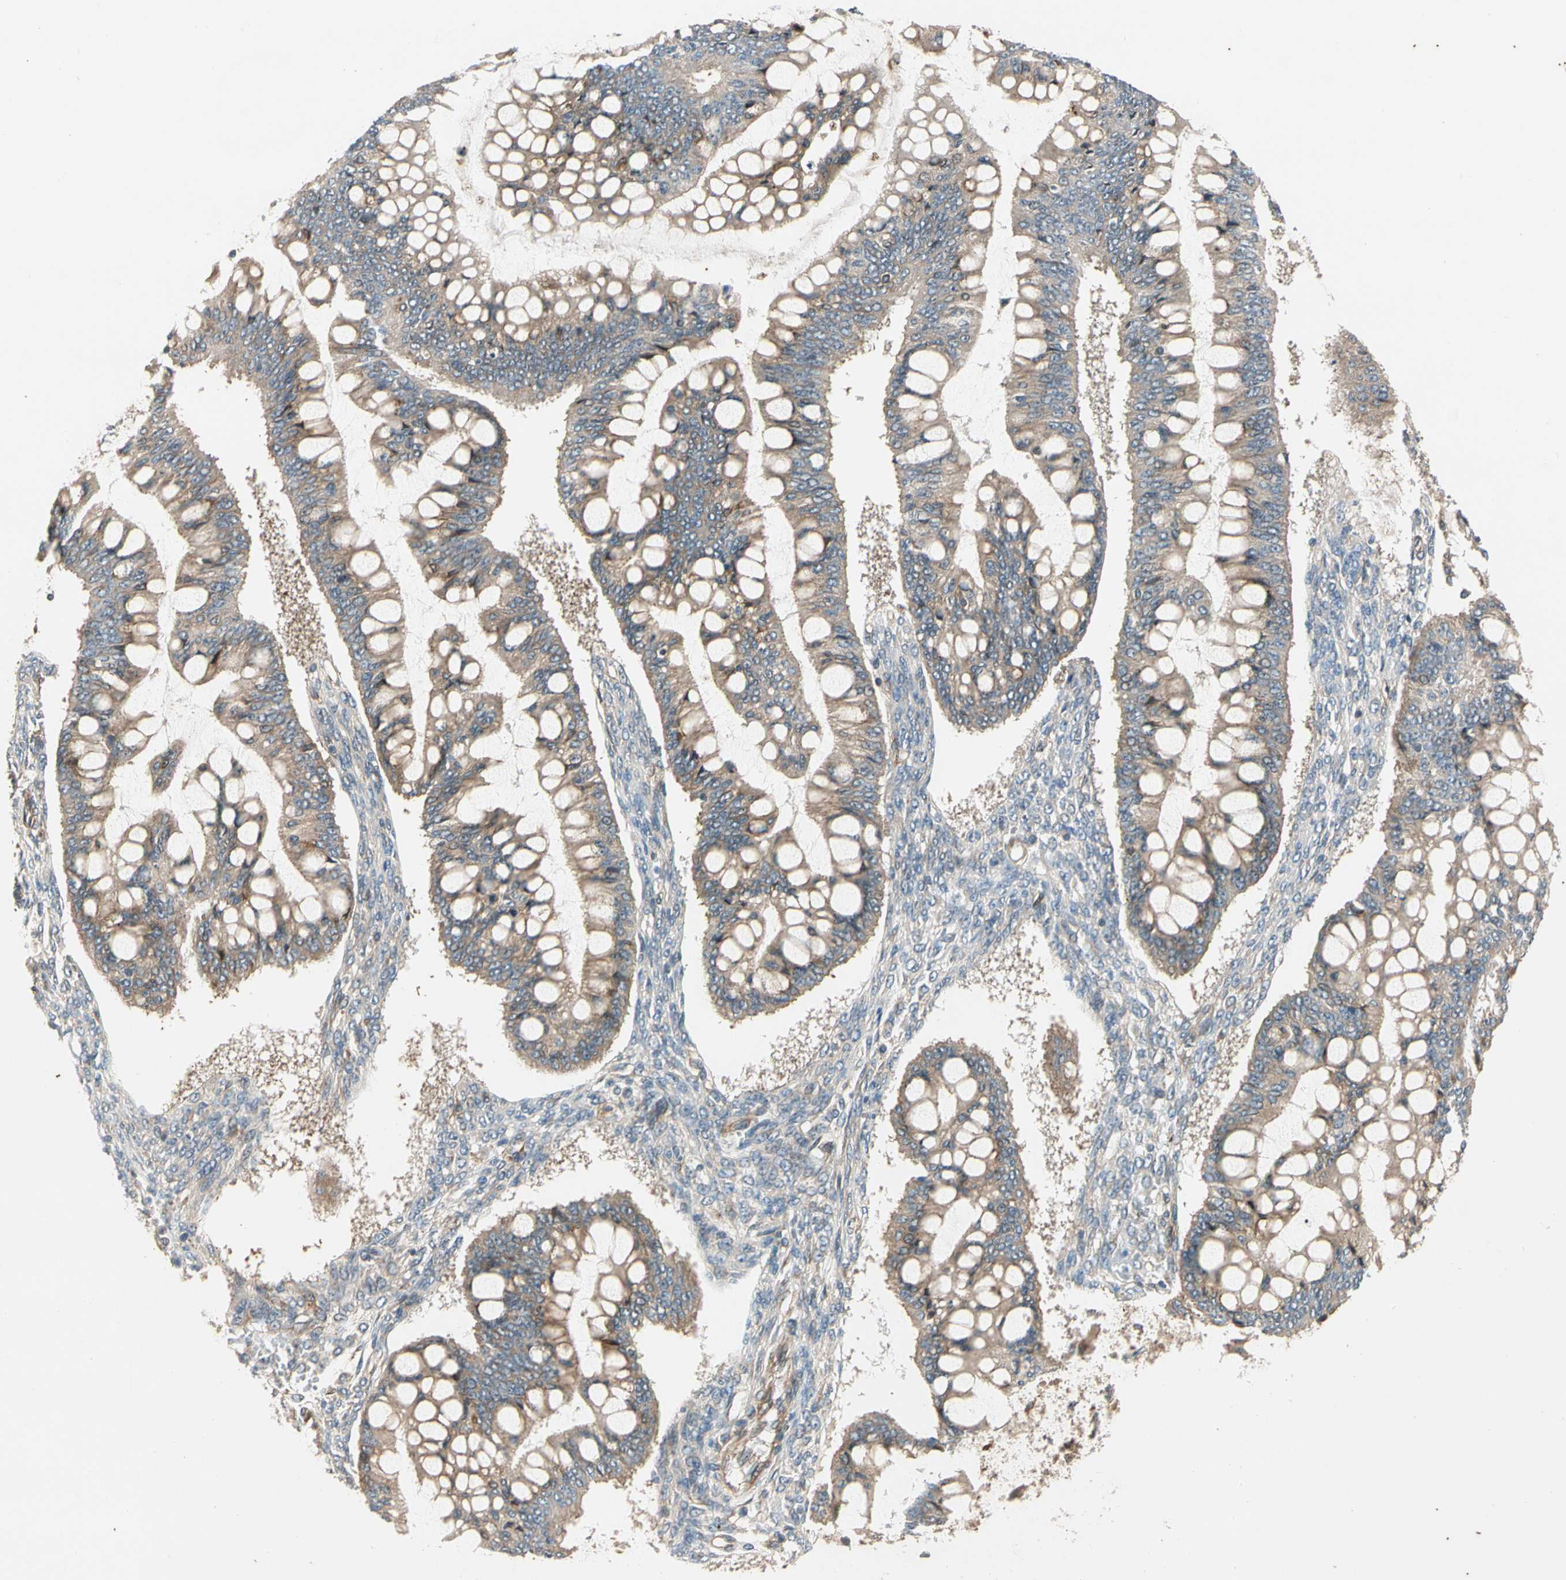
{"staining": {"intensity": "moderate", "quantity": ">75%", "location": "cytoplasmic/membranous"}, "tissue": "ovarian cancer", "cell_type": "Tumor cells", "image_type": "cancer", "snomed": [{"axis": "morphology", "description": "Cystadenocarcinoma, mucinous, NOS"}, {"axis": "topography", "description": "Ovary"}], "caption": "Tumor cells display moderate cytoplasmic/membranous staining in about >75% of cells in mucinous cystadenocarcinoma (ovarian).", "gene": "ROCK2", "patient": {"sex": "female", "age": 73}}